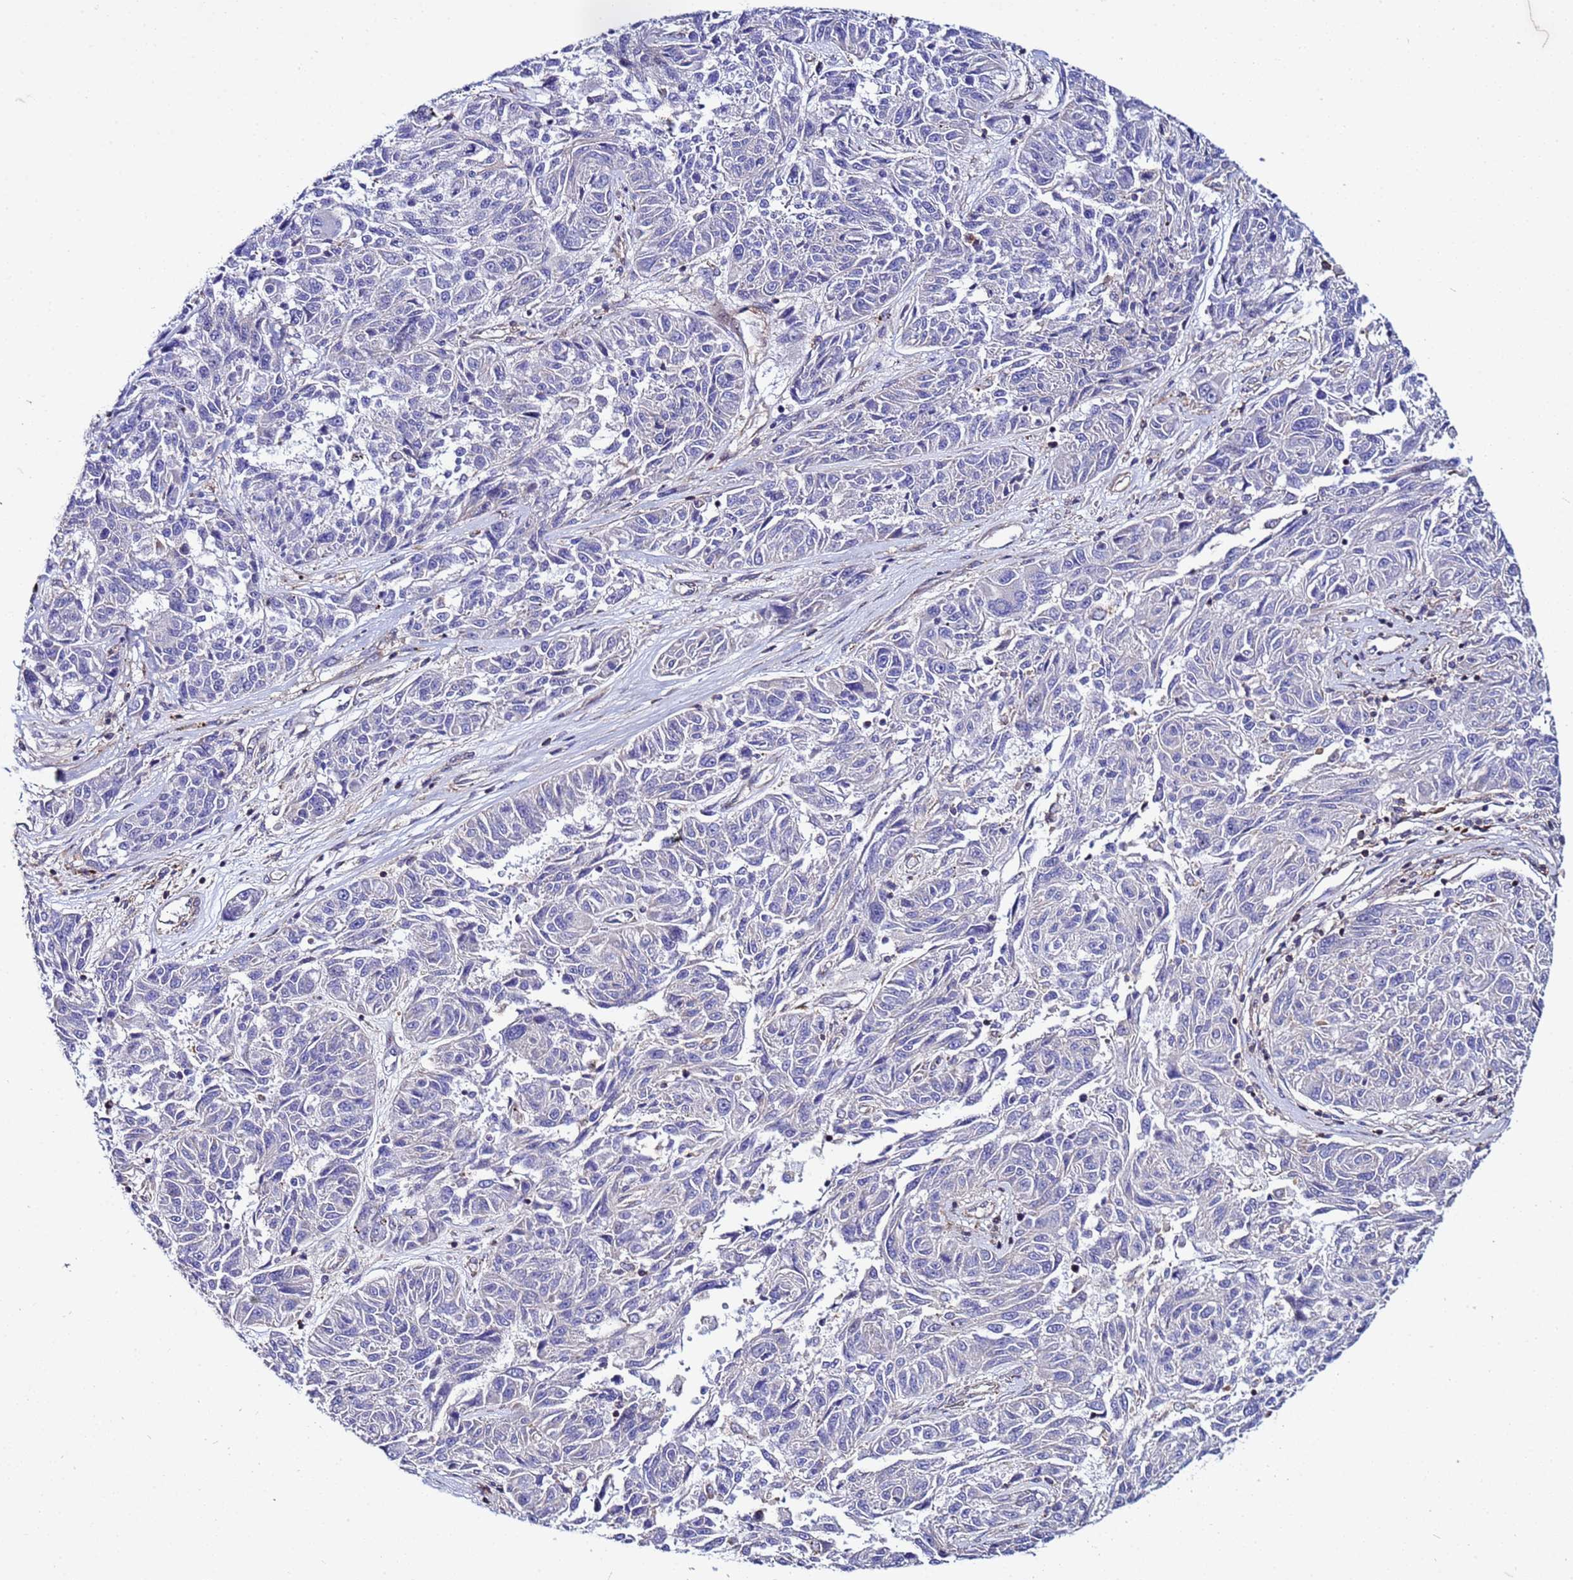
{"staining": {"intensity": "negative", "quantity": "none", "location": "none"}, "tissue": "melanoma", "cell_type": "Tumor cells", "image_type": "cancer", "snomed": [{"axis": "morphology", "description": "Malignant melanoma, NOS"}, {"axis": "topography", "description": "Skin"}], "caption": "Tumor cells show no significant positivity in melanoma. The staining is performed using DAB brown chromogen with nuclei counter-stained in using hematoxylin.", "gene": "STK38", "patient": {"sex": "male", "age": 53}}